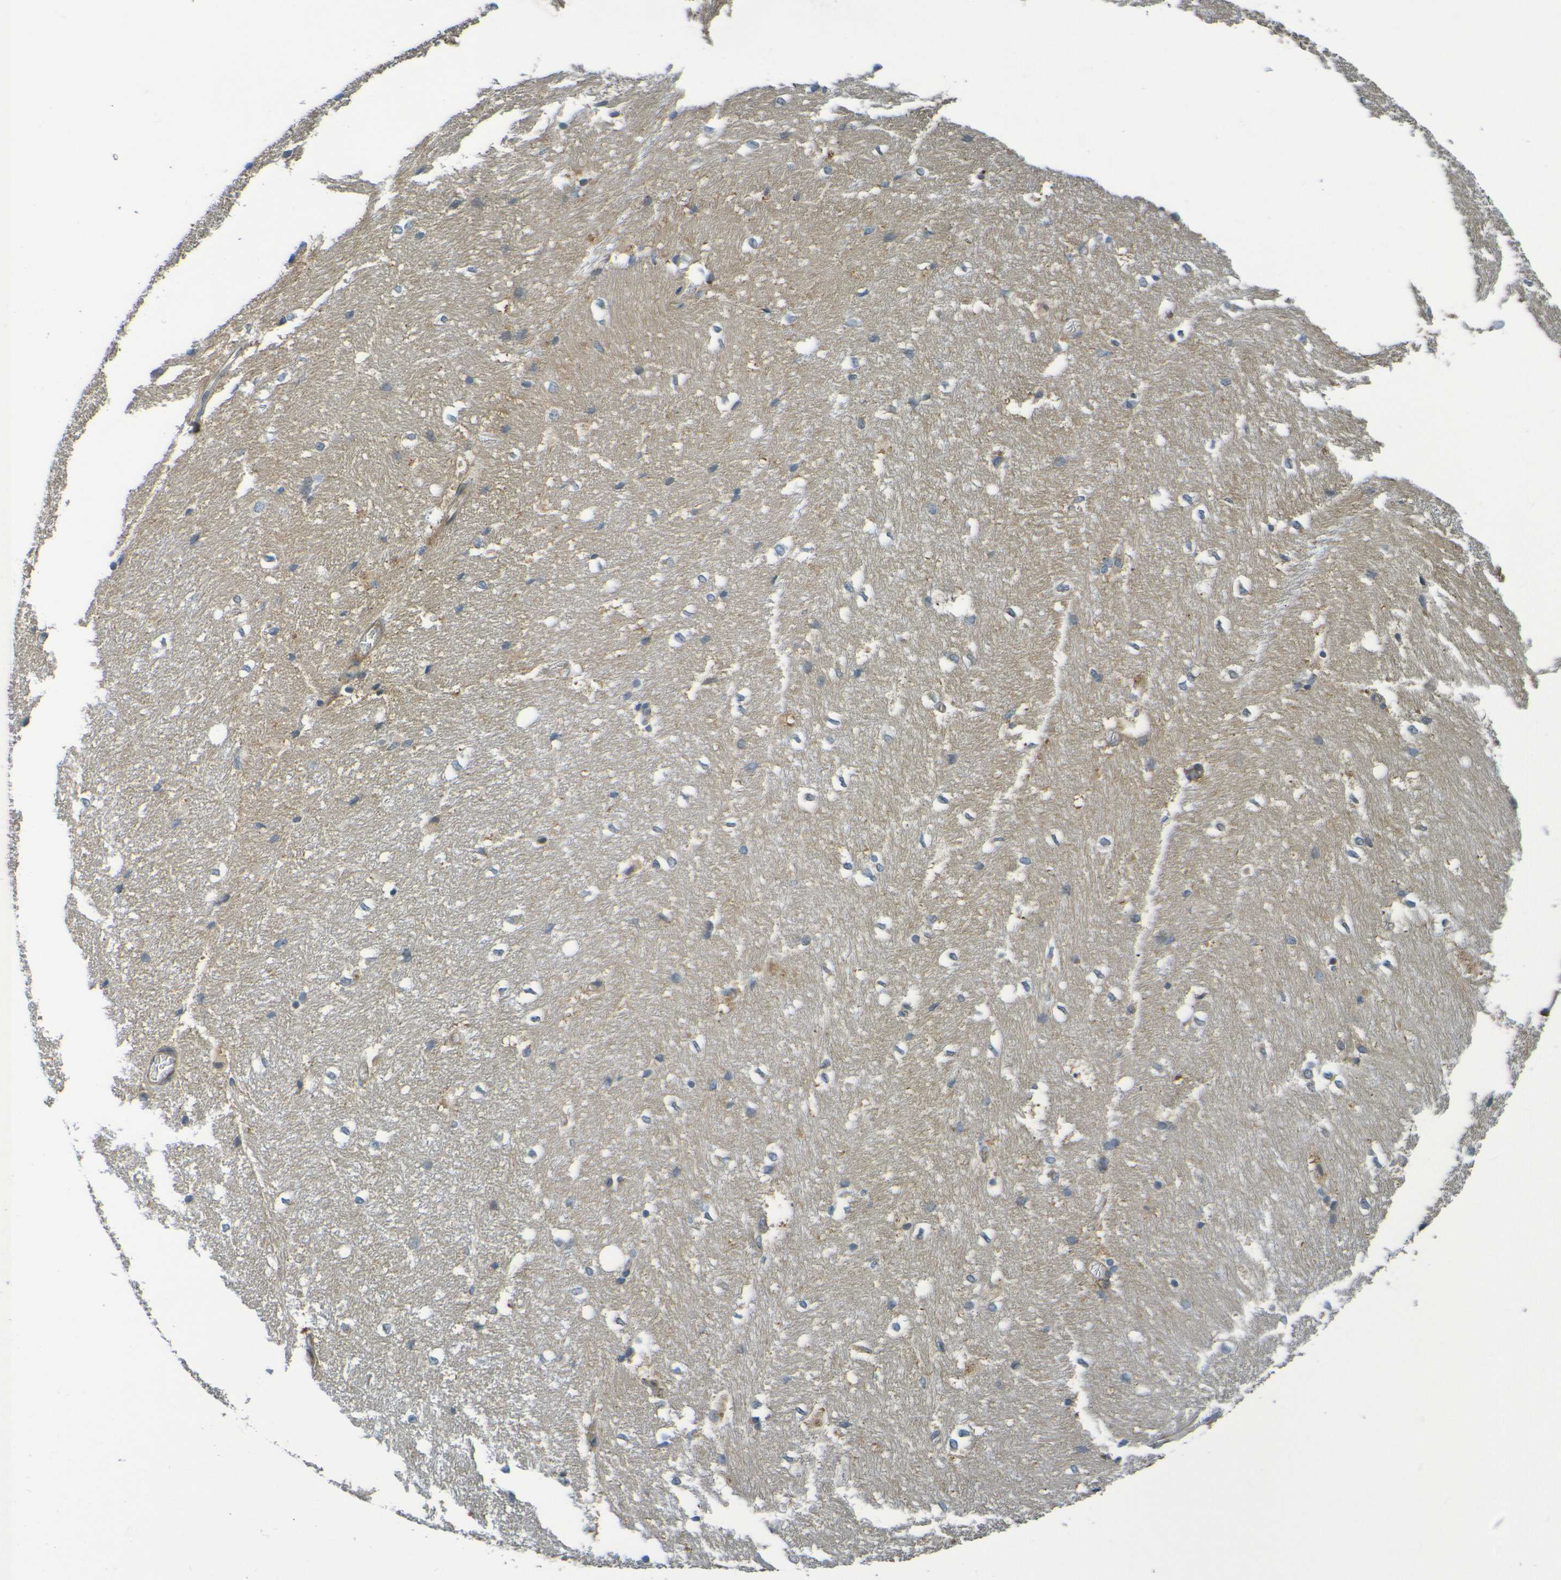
{"staining": {"intensity": "weak", "quantity": "<25%", "location": "cytoplasmic/membranous"}, "tissue": "hippocampus", "cell_type": "Glial cells", "image_type": "normal", "snomed": [{"axis": "morphology", "description": "Normal tissue, NOS"}, {"axis": "topography", "description": "Hippocampus"}], "caption": "Micrograph shows no protein positivity in glial cells of benign hippocampus.", "gene": "CYP4F2", "patient": {"sex": "female", "age": 19}}